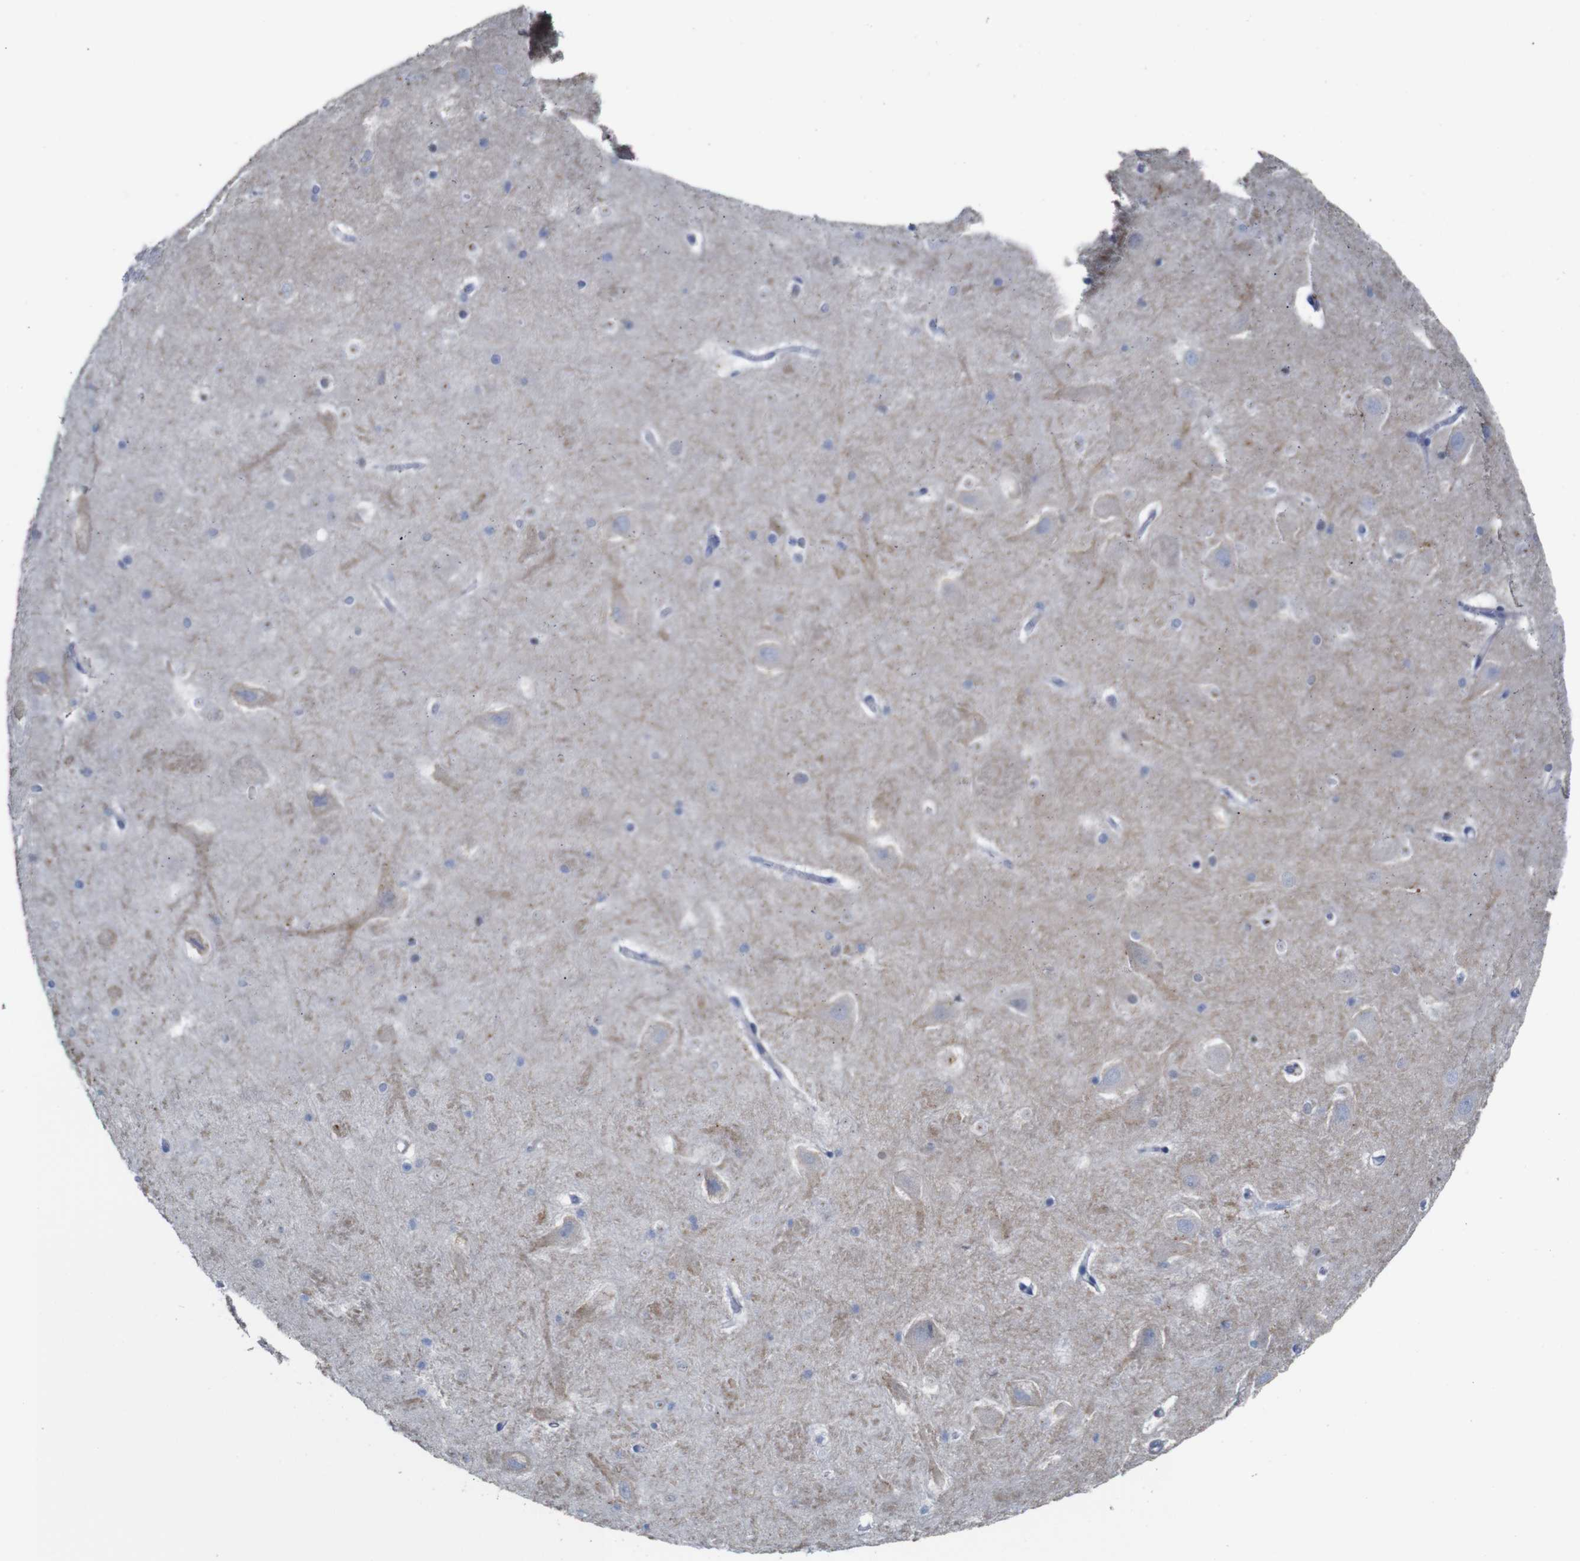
{"staining": {"intensity": "negative", "quantity": "none", "location": "none"}, "tissue": "hippocampus", "cell_type": "Glial cells", "image_type": "normal", "snomed": [{"axis": "morphology", "description": "Normal tissue, NOS"}, {"axis": "topography", "description": "Hippocampus"}], "caption": "Glial cells show no significant staining in benign hippocampus. (Immunohistochemistry, brightfield microscopy, high magnification).", "gene": "TCEAL9", "patient": {"sex": "male", "age": 45}}